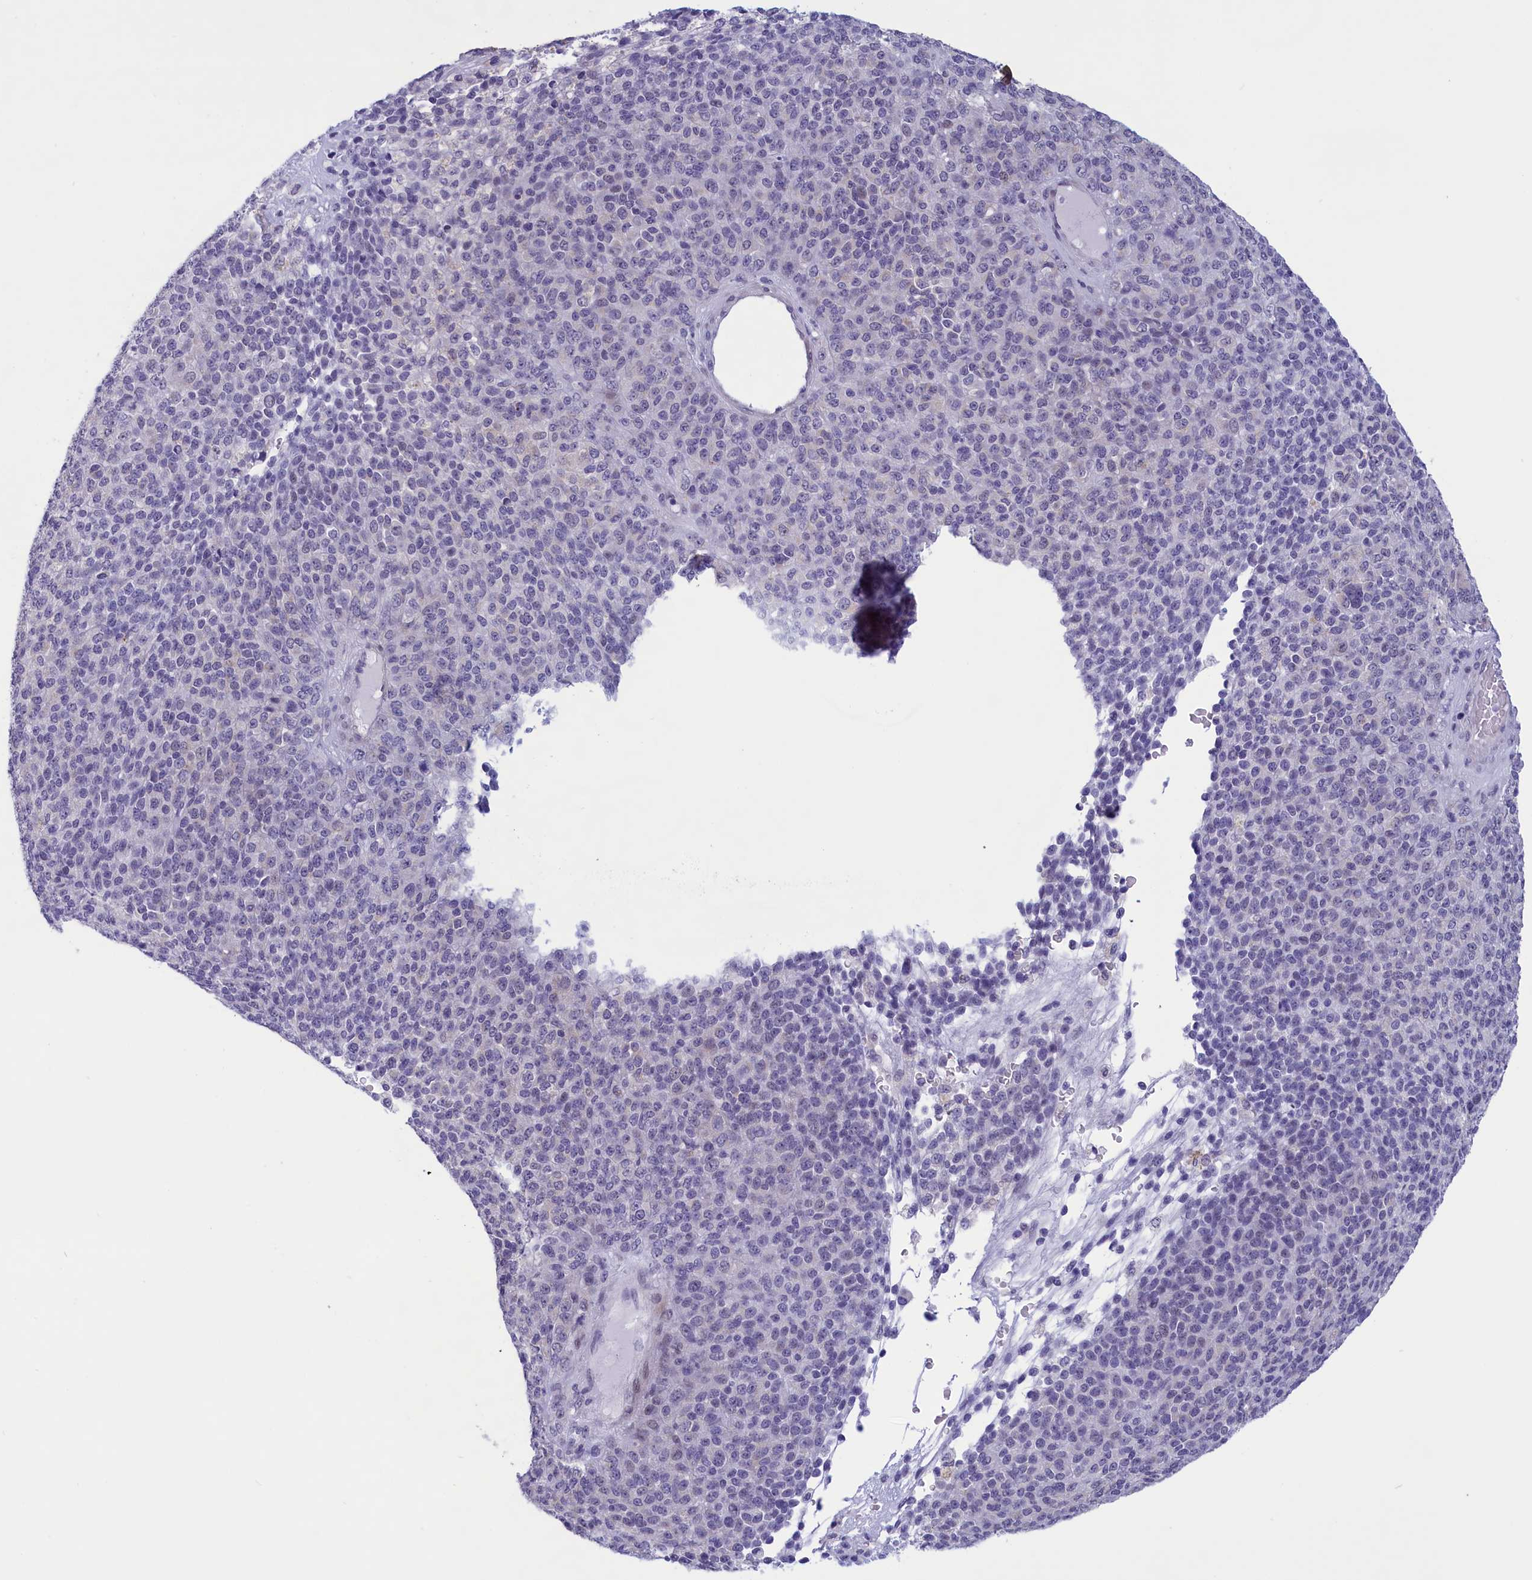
{"staining": {"intensity": "negative", "quantity": "none", "location": "none"}, "tissue": "melanoma", "cell_type": "Tumor cells", "image_type": "cancer", "snomed": [{"axis": "morphology", "description": "Malignant melanoma, Metastatic site"}, {"axis": "topography", "description": "Brain"}], "caption": "Tumor cells are negative for brown protein staining in melanoma.", "gene": "ELOA2", "patient": {"sex": "female", "age": 56}}